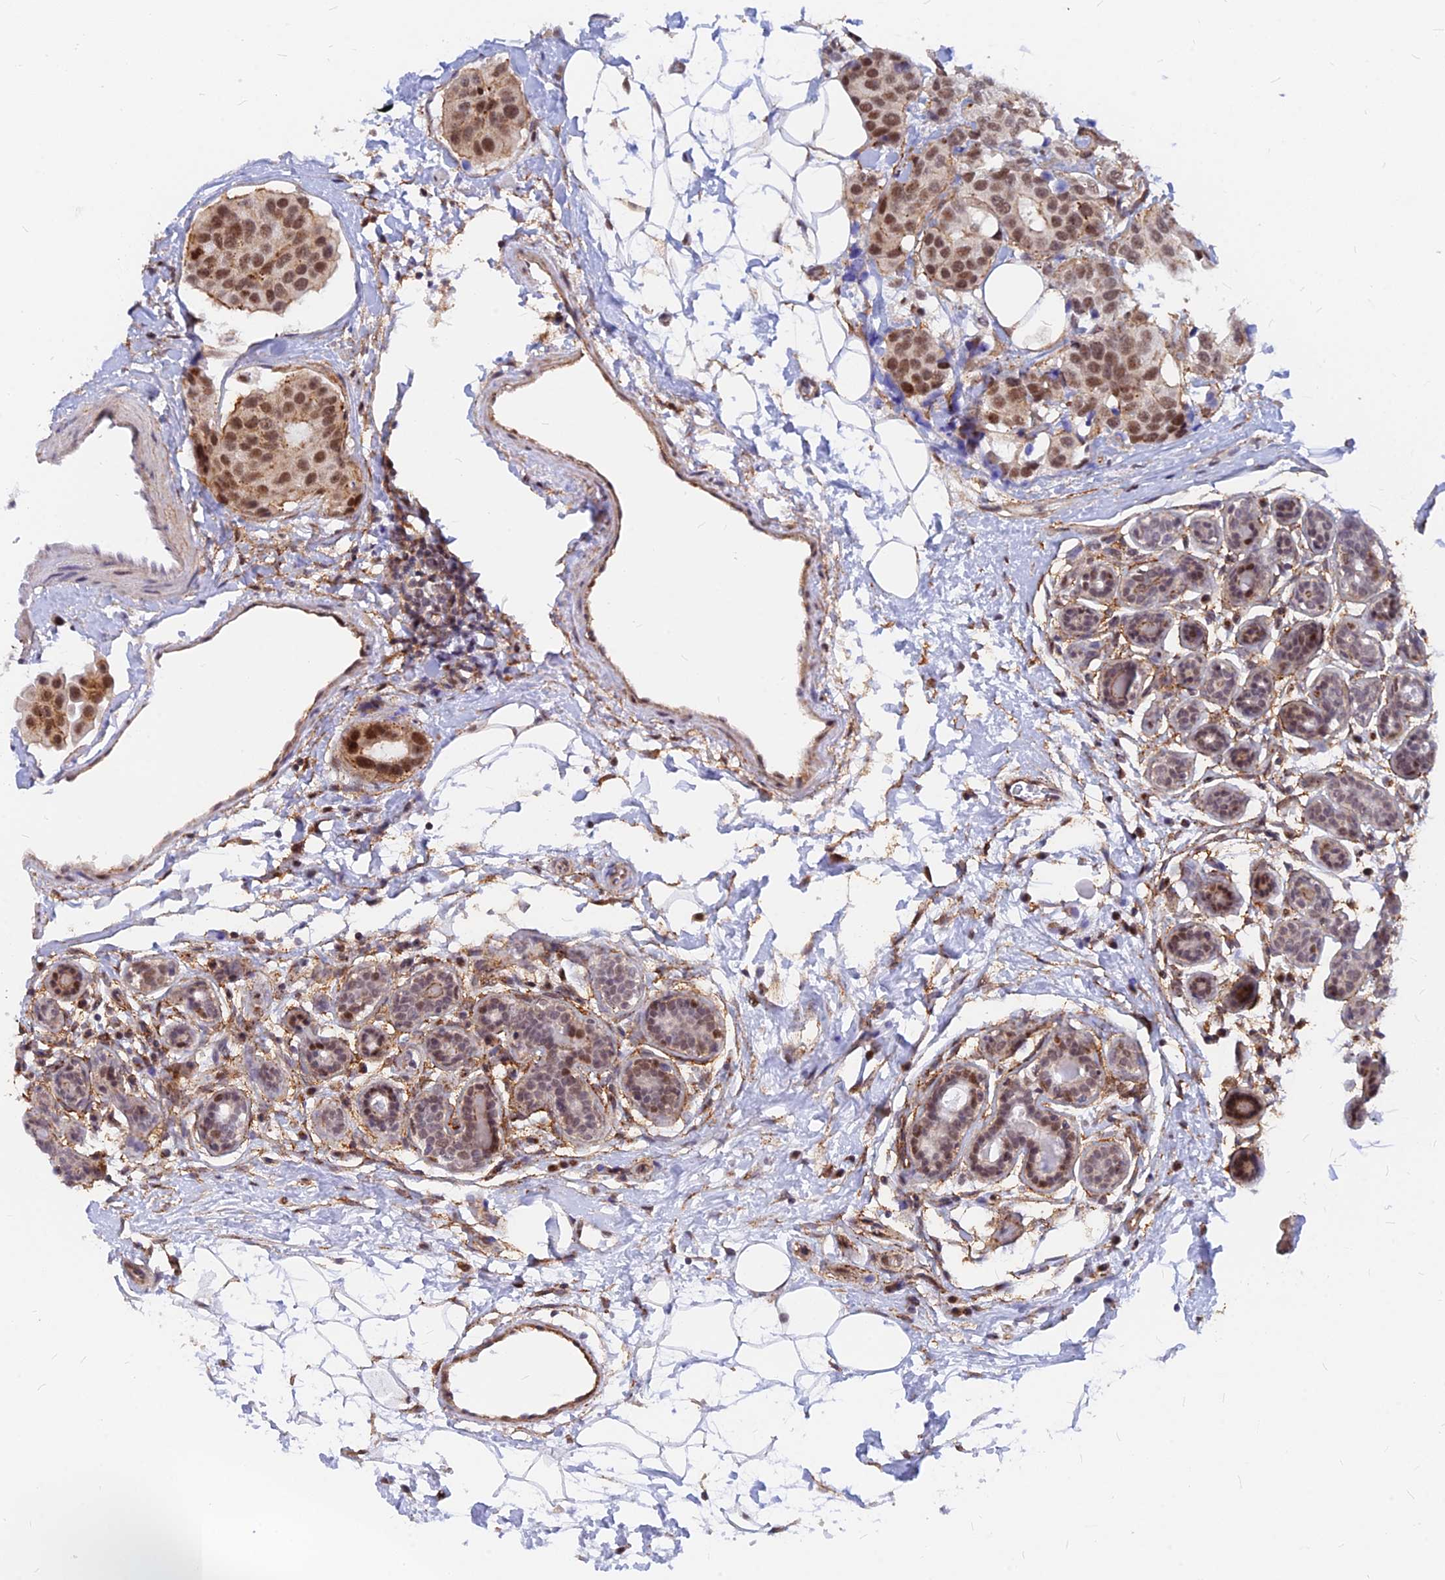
{"staining": {"intensity": "moderate", "quantity": ">75%", "location": "nuclear"}, "tissue": "breast cancer", "cell_type": "Tumor cells", "image_type": "cancer", "snomed": [{"axis": "morphology", "description": "Normal tissue, NOS"}, {"axis": "morphology", "description": "Duct carcinoma"}, {"axis": "topography", "description": "Breast"}], "caption": "There is medium levels of moderate nuclear staining in tumor cells of breast cancer (intraductal carcinoma), as demonstrated by immunohistochemical staining (brown color).", "gene": "VSTM2L", "patient": {"sex": "female", "age": 39}}